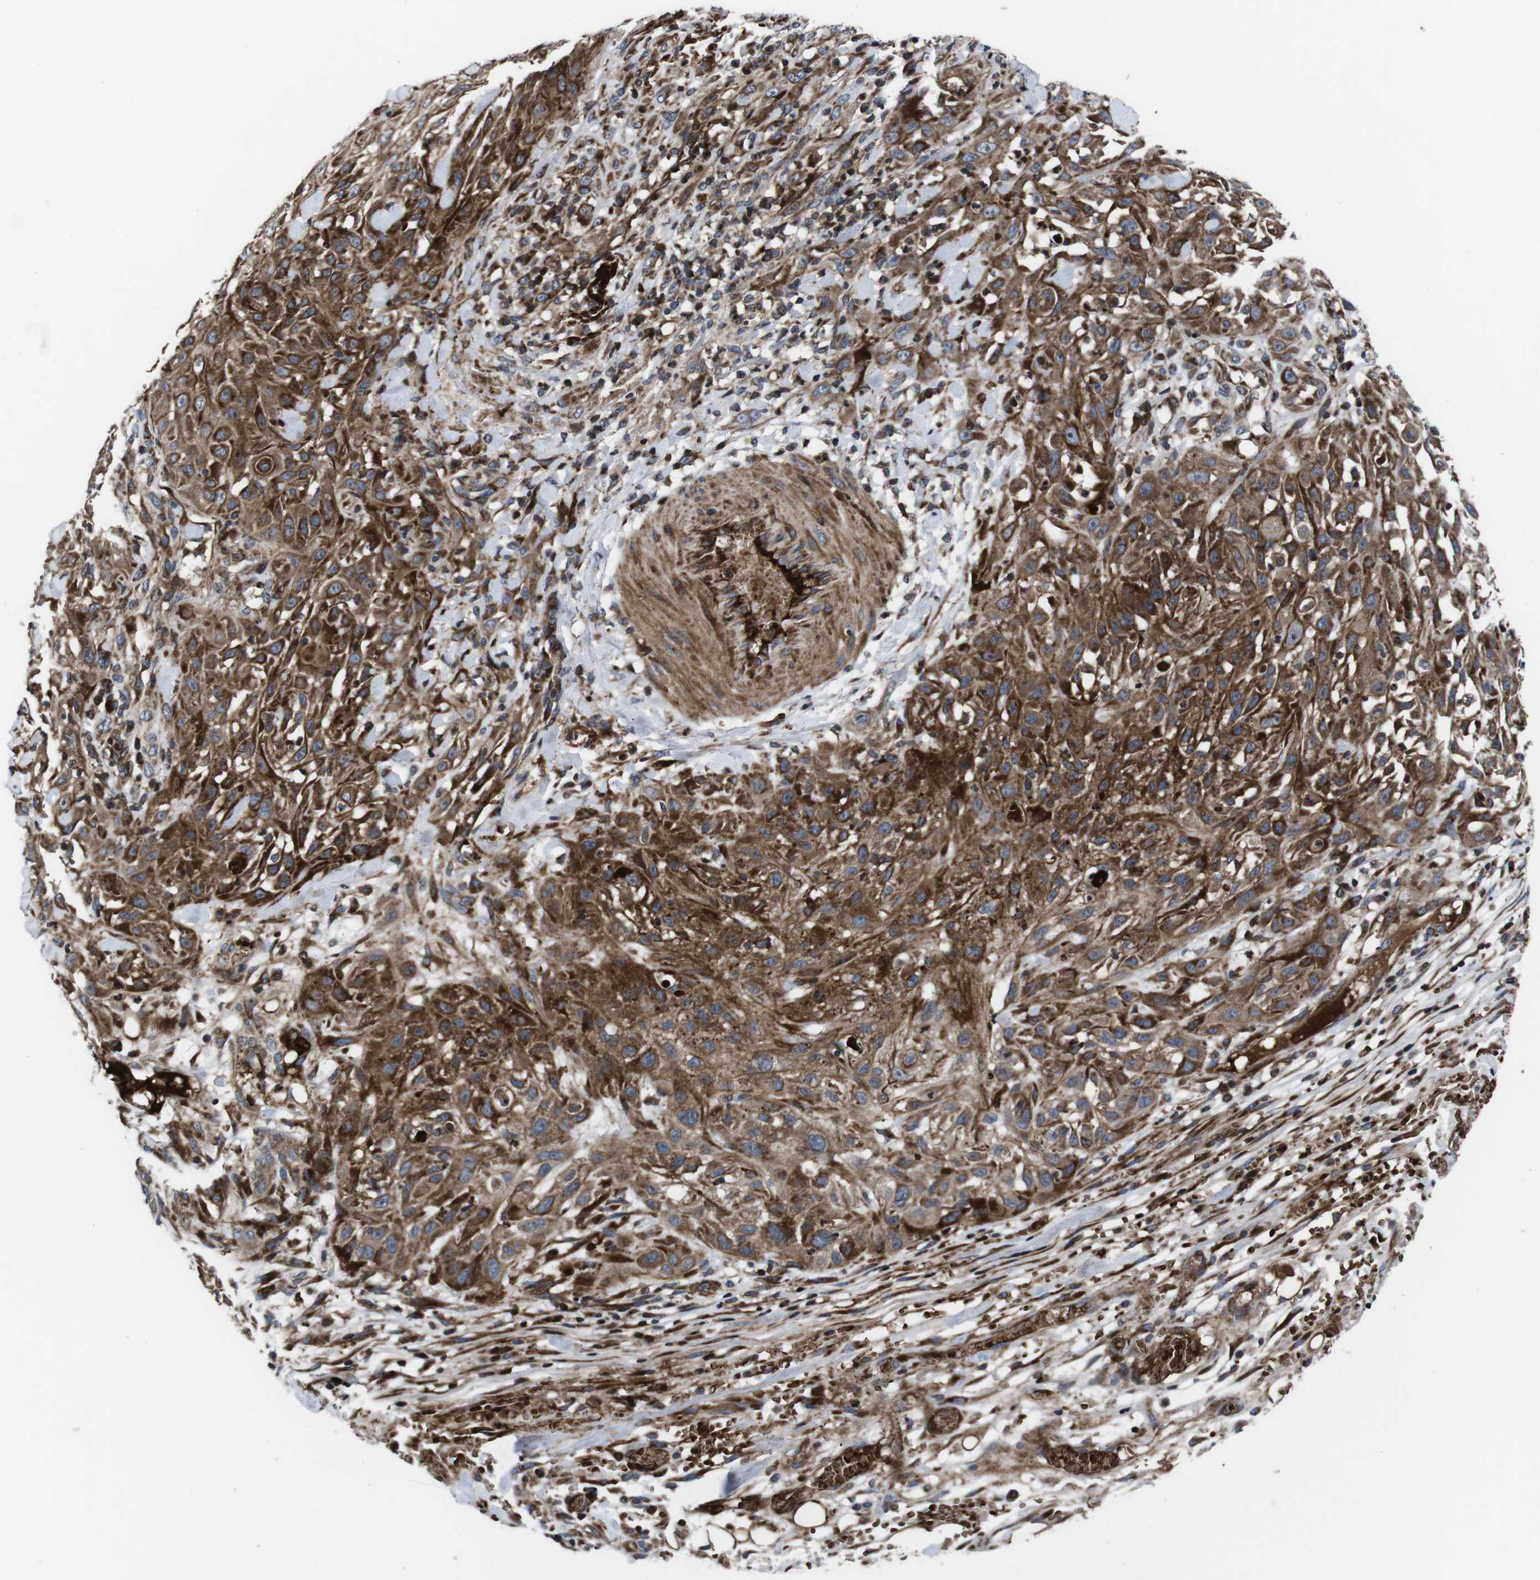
{"staining": {"intensity": "strong", "quantity": ">75%", "location": "cytoplasmic/membranous"}, "tissue": "skin cancer", "cell_type": "Tumor cells", "image_type": "cancer", "snomed": [{"axis": "morphology", "description": "Squamous cell carcinoma, NOS"}, {"axis": "topography", "description": "Skin"}], "caption": "Skin cancer (squamous cell carcinoma) stained with a brown dye shows strong cytoplasmic/membranous positive staining in approximately >75% of tumor cells.", "gene": "SMYD3", "patient": {"sex": "male", "age": 75}}